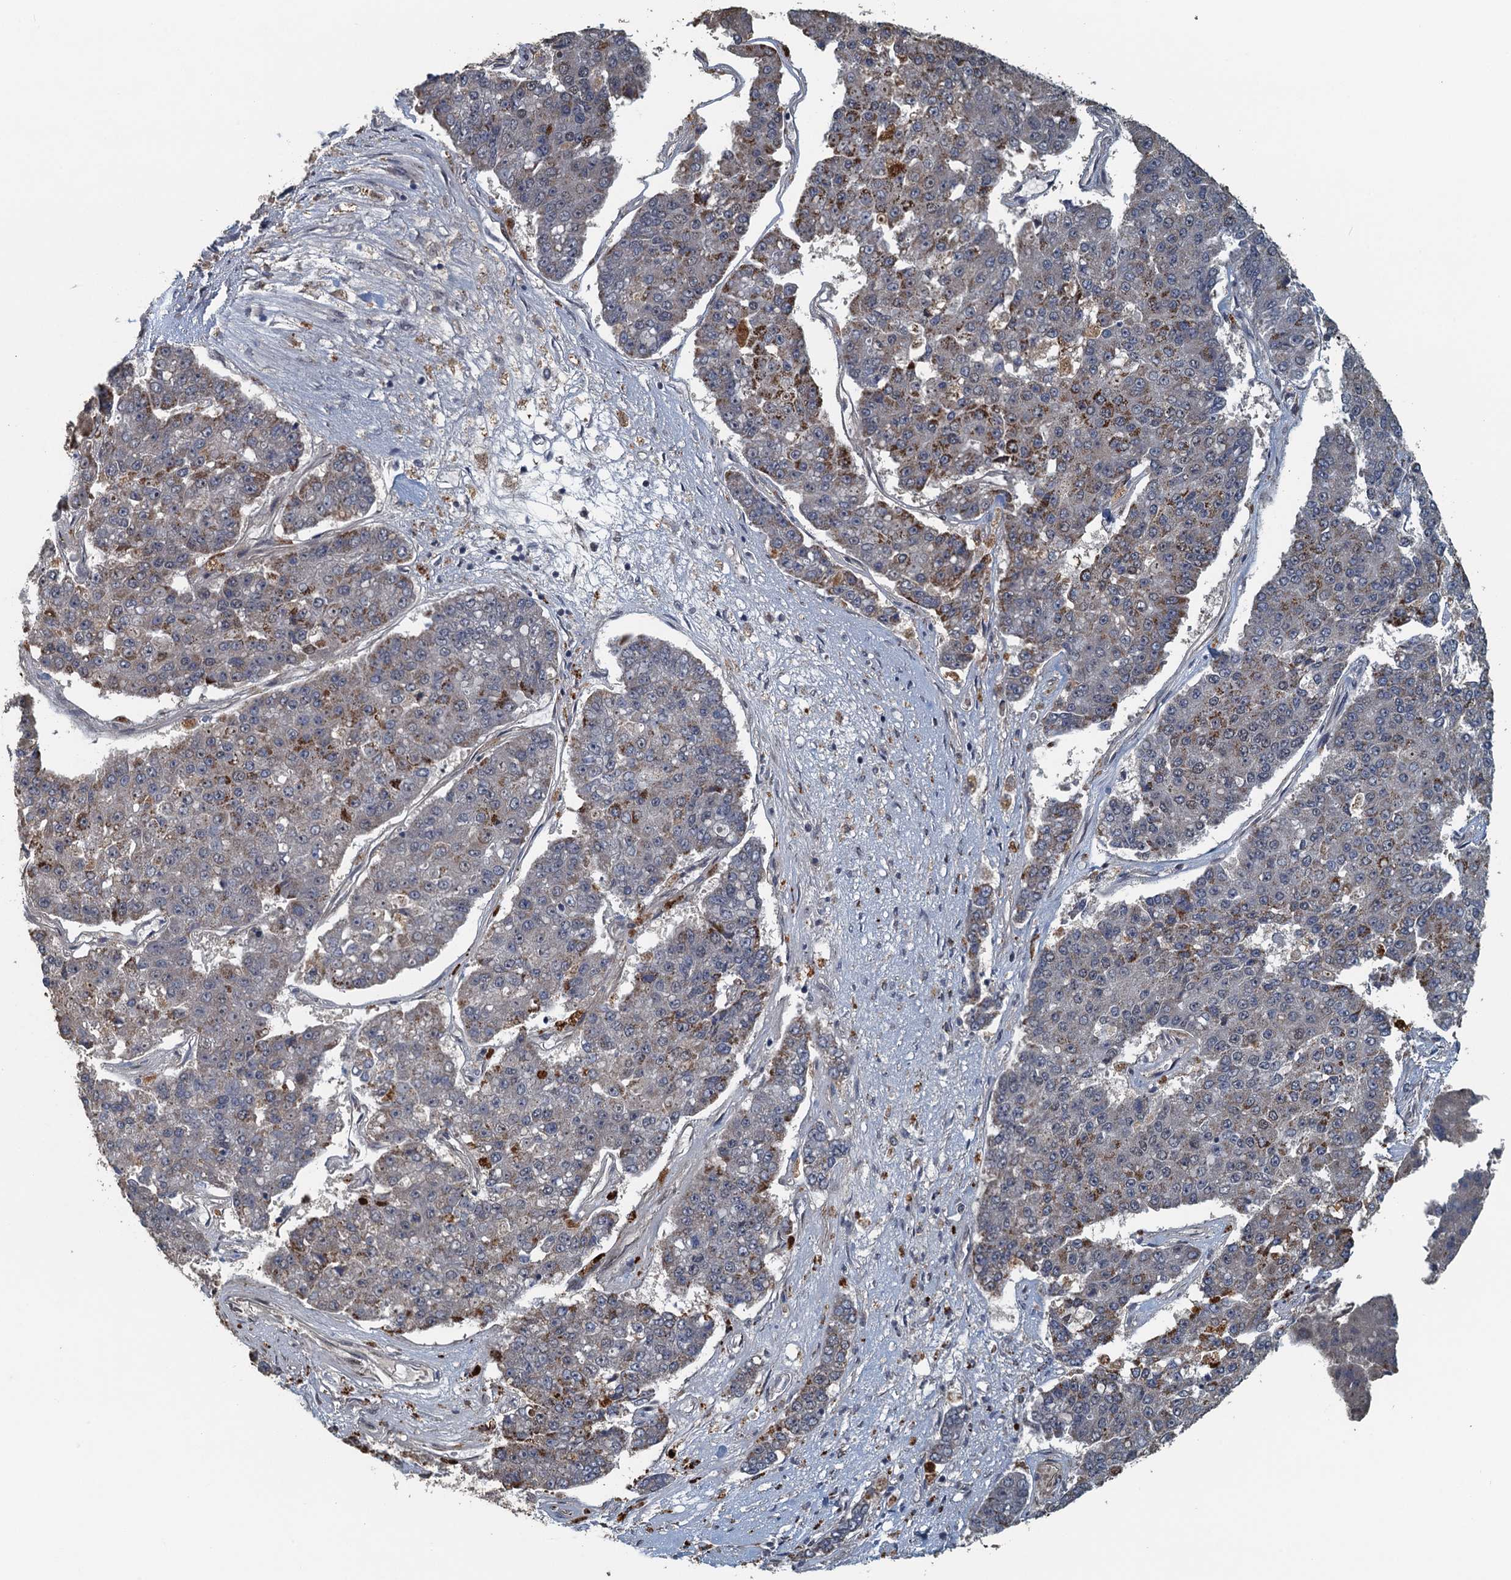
{"staining": {"intensity": "moderate", "quantity": "<25%", "location": "cytoplasmic/membranous"}, "tissue": "pancreatic cancer", "cell_type": "Tumor cells", "image_type": "cancer", "snomed": [{"axis": "morphology", "description": "Adenocarcinoma, NOS"}, {"axis": "topography", "description": "Pancreas"}], "caption": "Immunohistochemistry (IHC) staining of adenocarcinoma (pancreatic), which displays low levels of moderate cytoplasmic/membranous staining in approximately <25% of tumor cells indicating moderate cytoplasmic/membranous protein positivity. The staining was performed using DAB (brown) for protein detection and nuclei were counterstained in hematoxylin (blue).", "gene": "AGRN", "patient": {"sex": "male", "age": 50}}